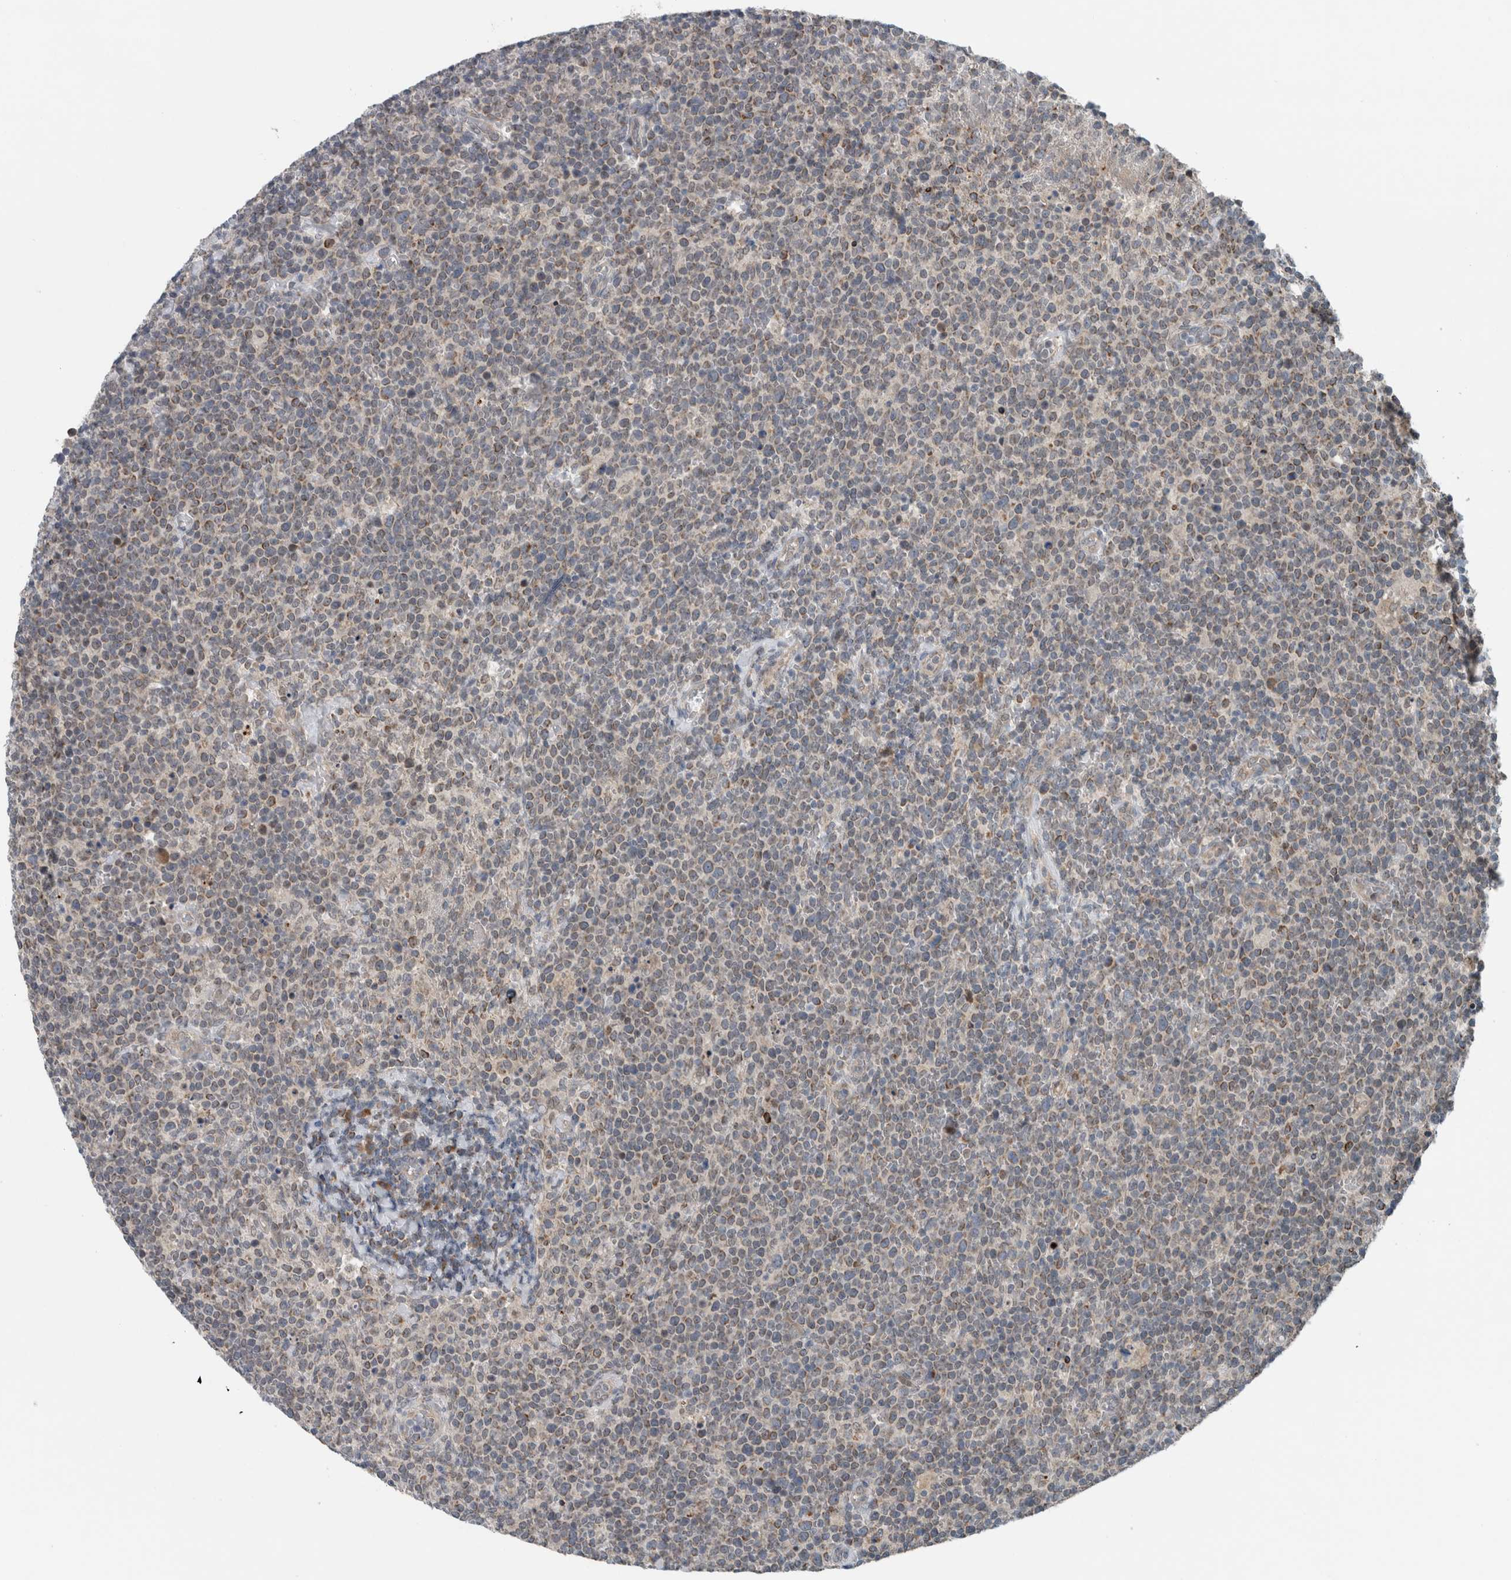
{"staining": {"intensity": "weak", "quantity": "<25%", "location": "cytoplasmic/membranous"}, "tissue": "lymphoma", "cell_type": "Tumor cells", "image_type": "cancer", "snomed": [{"axis": "morphology", "description": "Malignant lymphoma, non-Hodgkin's type, High grade"}, {"axis": "topography", "description": "Lymph node"}], "caption": "The micrograph exhibits no staining of tumor cells in high-grade malignant lymphoma, non-Hodgkin's type.", "gene": "GBA2", "patient": {"sex": "male", "age": 61}}